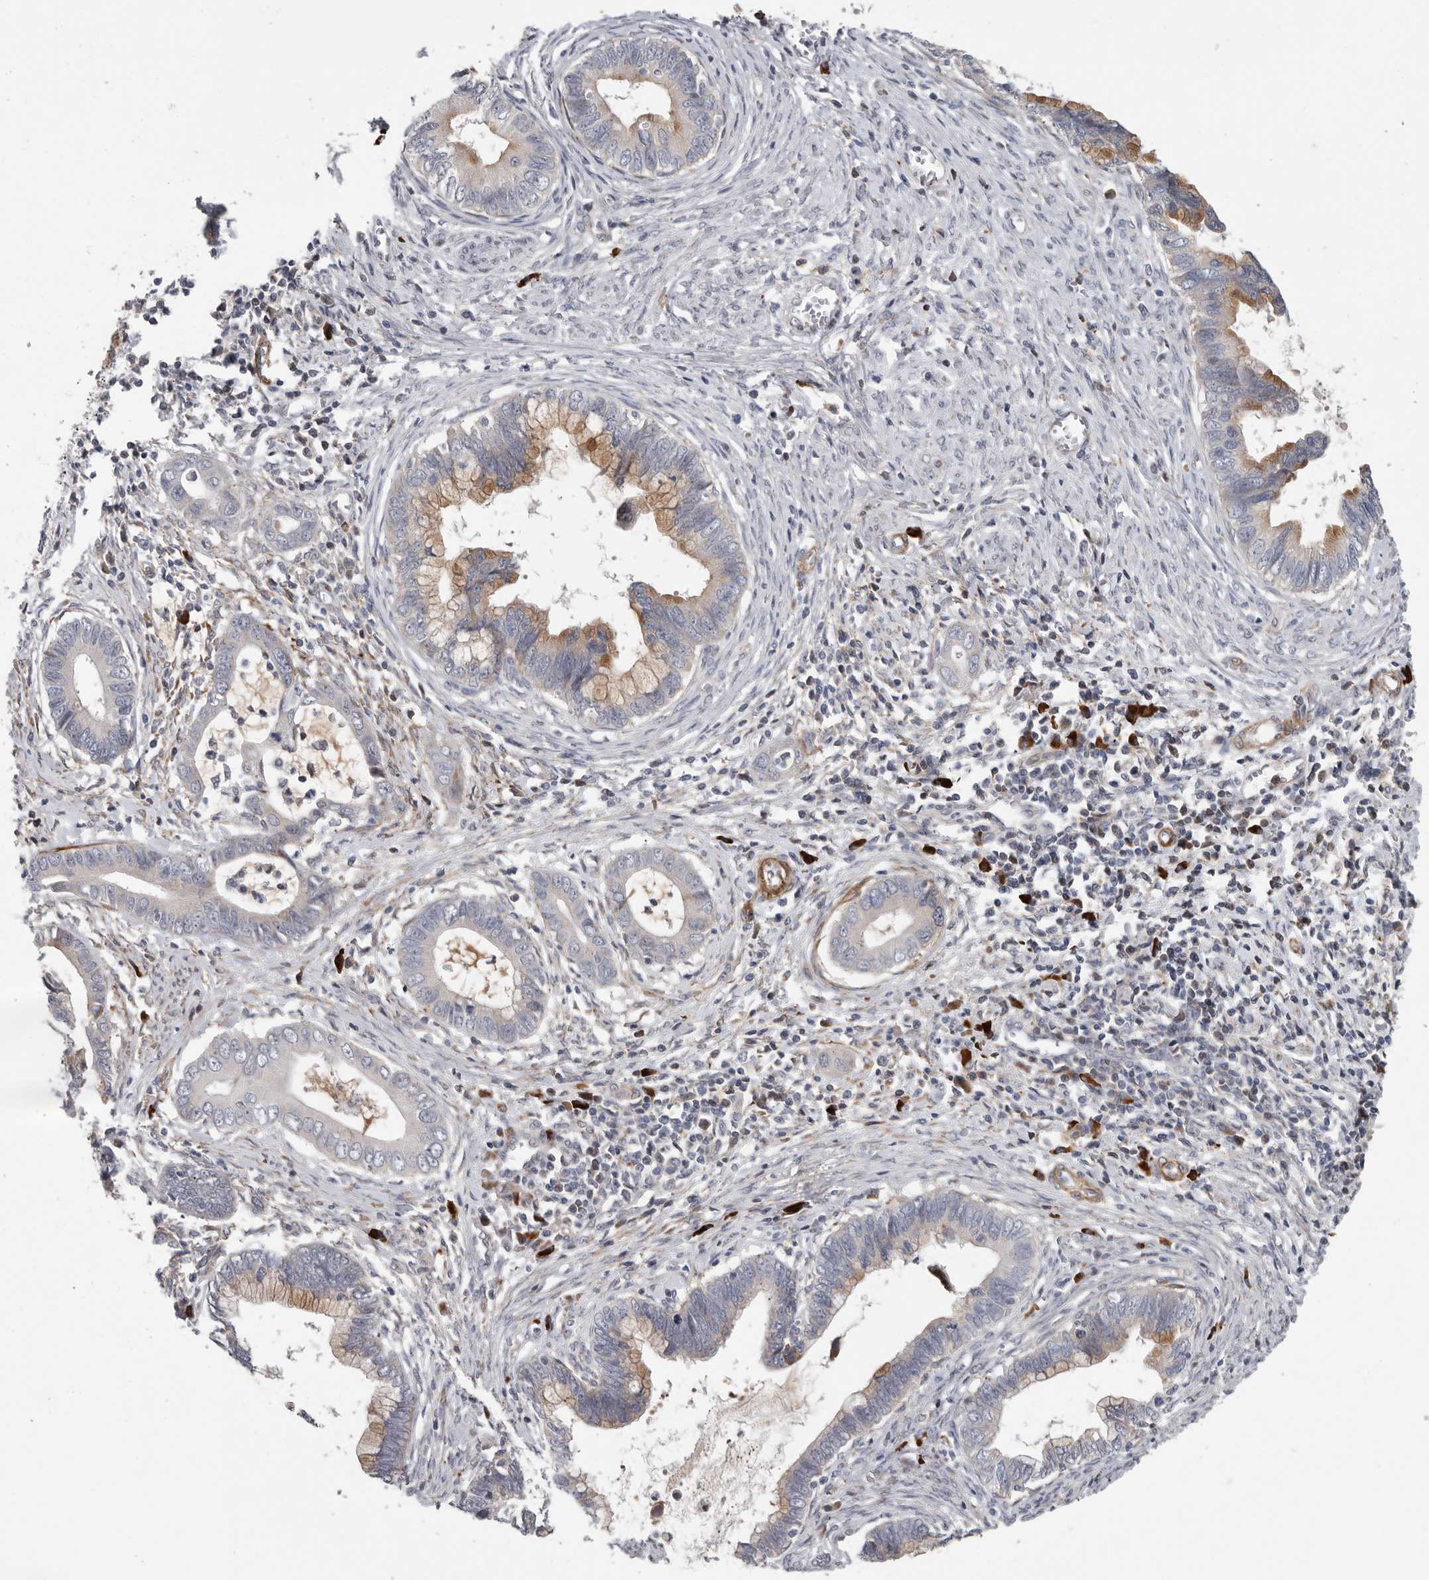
{"staining": {"intensity": "moderate", "quantity": "<25%", "location": "cytoplasmic/membranous"}, "tissue": "cervical cancer", "cell_type": "Tumor cells", "image_type": "cancer", "snomed": [{"axis": "morphology", "description": "Adenocarcinoma, NOS"}, {"axis": "topography", "description": "Cervix"}], "caption": "Adenocarcinoma (cervical) was stained to show a protein in brown. There is low levels of moderate cytoplasmic/membranous expression in approximately <25% of tumor cells.", "gene": "ATXN3L", "patient": {"sex": "female", "age": 44}}